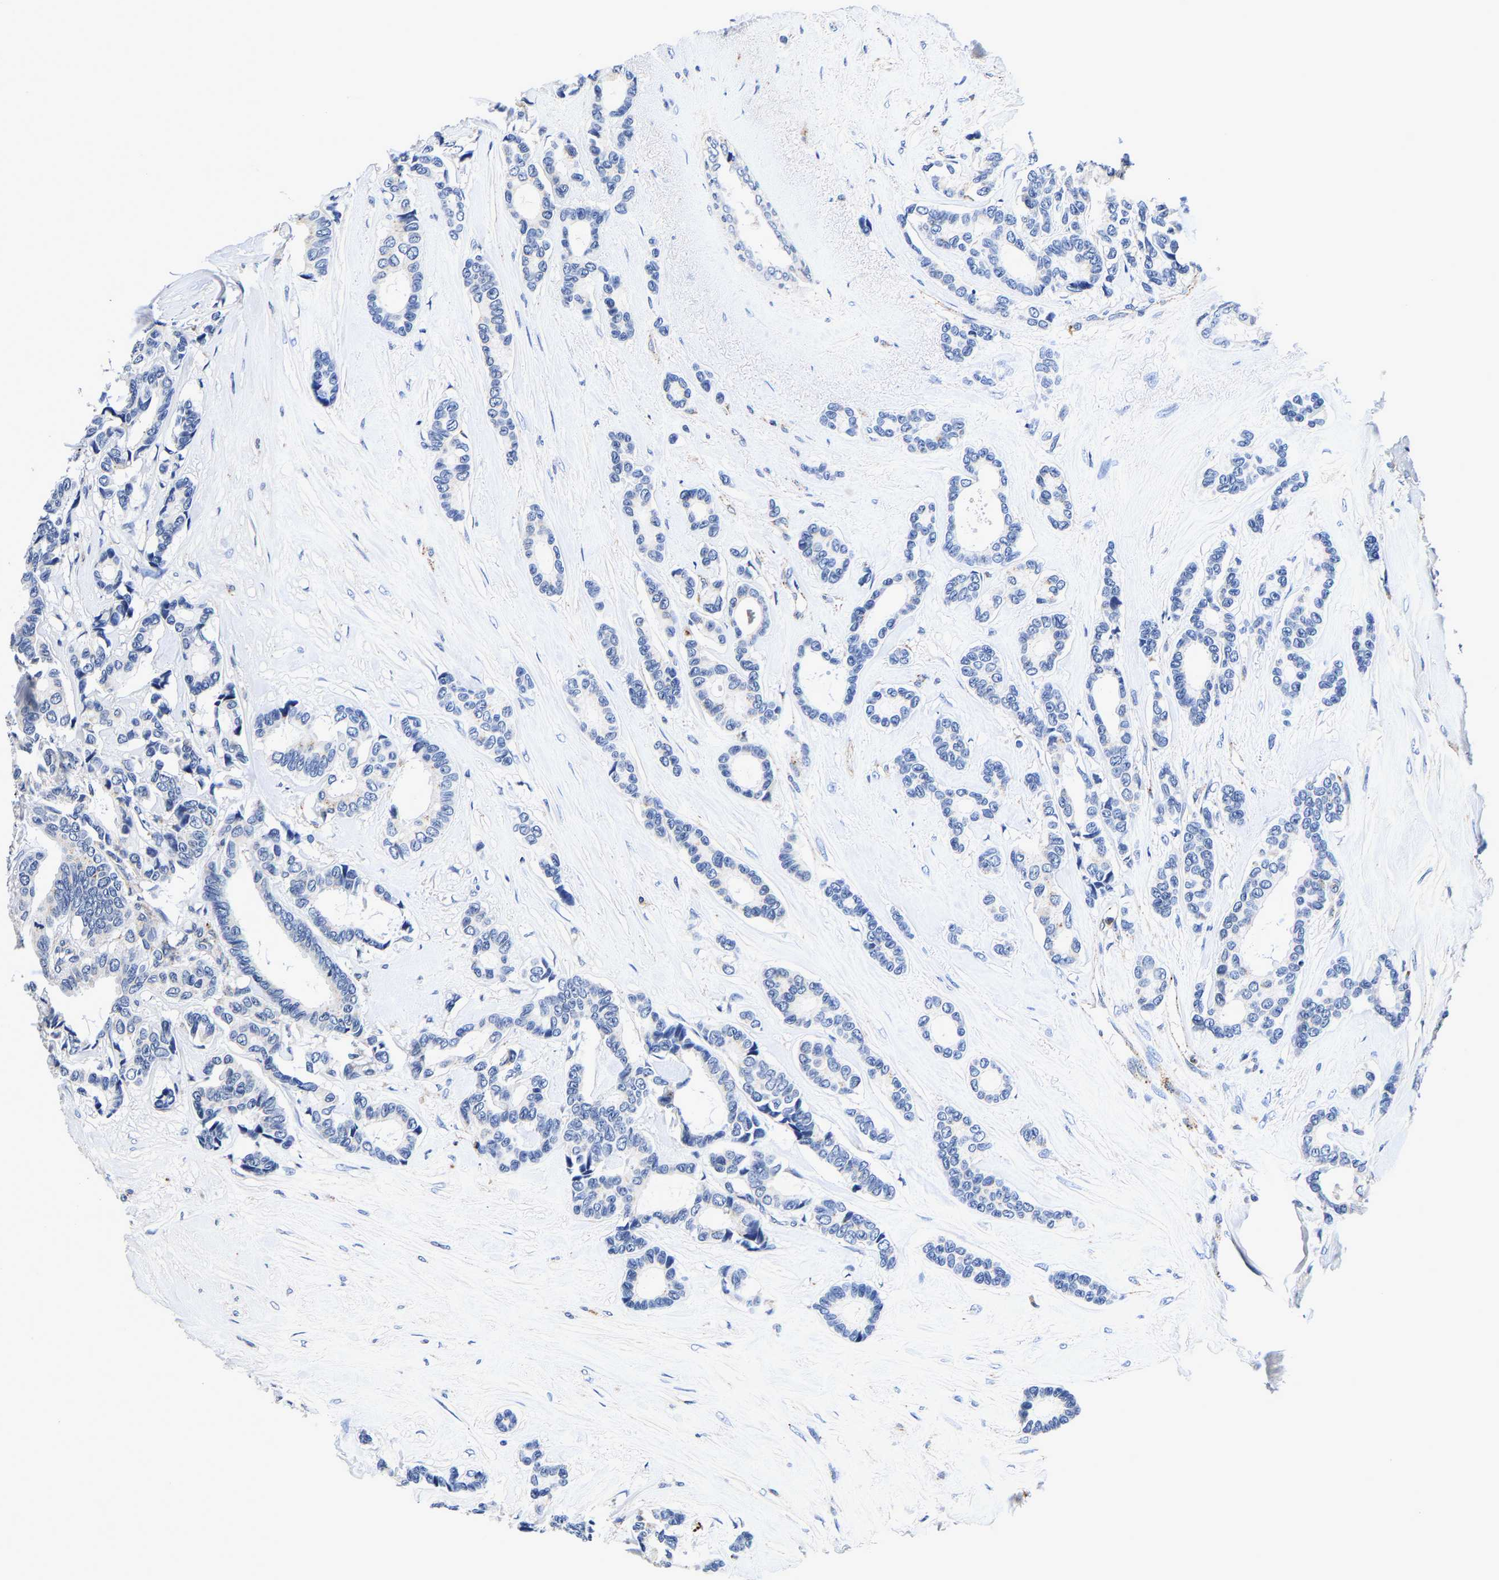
{"staining": {"intensity": "negative", "quantity": "none", "location": "none"}, "tissue": "breast cancer", "cell_type": "Tumor cells", "image_type": "cancer", "snomed": [{"axis": "morphology", "description": "Duct carcinoma"}, {"axis": "topography", "description": "Breast"}], "caption": "Tumor cells show no significant protein staining in invasive ductal carcinoma (breast). (DAB IHC, high magnification).", "gene": "GRN", "patient": {"sex": "female", "age": 87}}